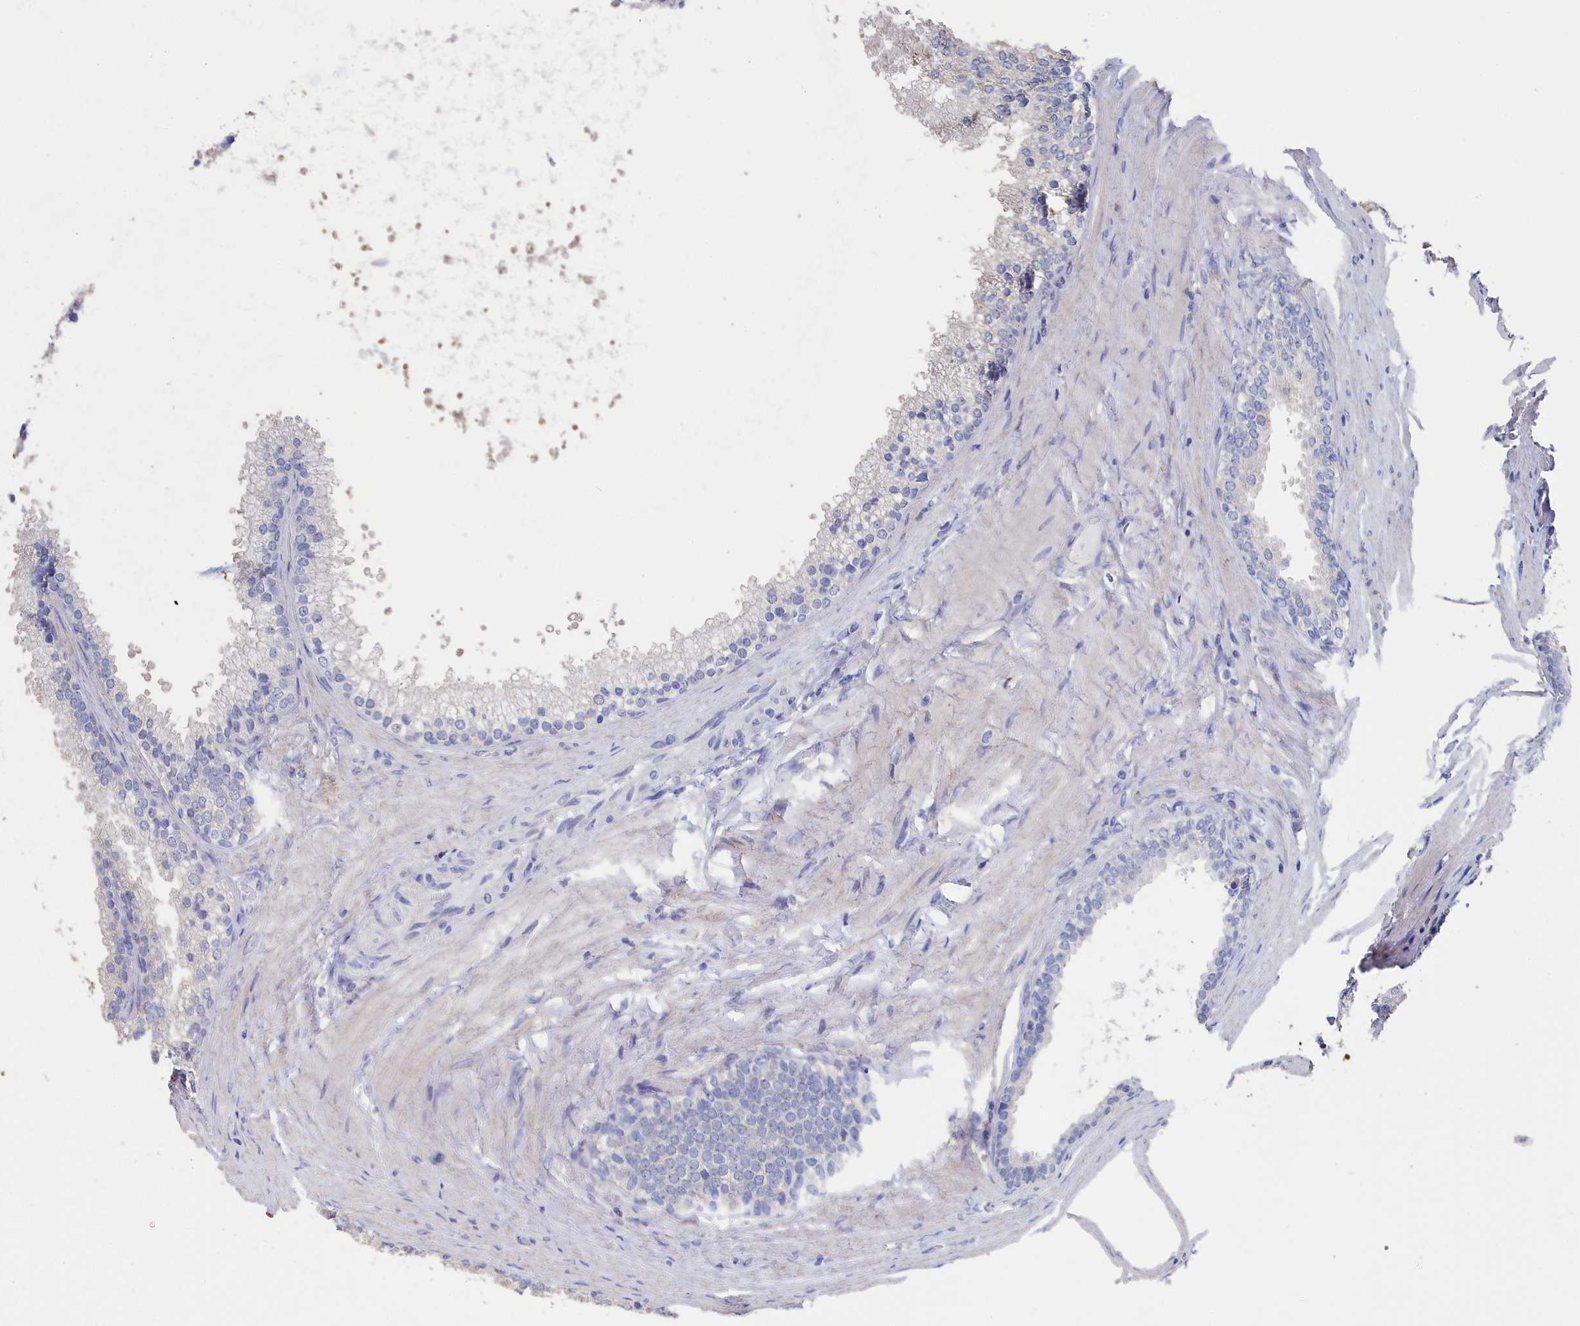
{"staining": {"intensity": "negative", "quantity": "none", "location": "none"}, "tissue": "prostate", "cell_type": "Glandular cells", "image_type": "normal", "snomed": [{"axis": "morphology", "description": "Normal tissue, NOS"}, {"axis": "topography", "description": "Prostate"}], "caption": "DAB (3,3'-diaminobenzidine) immunohistochemical staining of normal prostate reveals no significant positivity in glandular cells.", "gene": "SEMG2", "patient": {"sex": "male", "age": 60}}